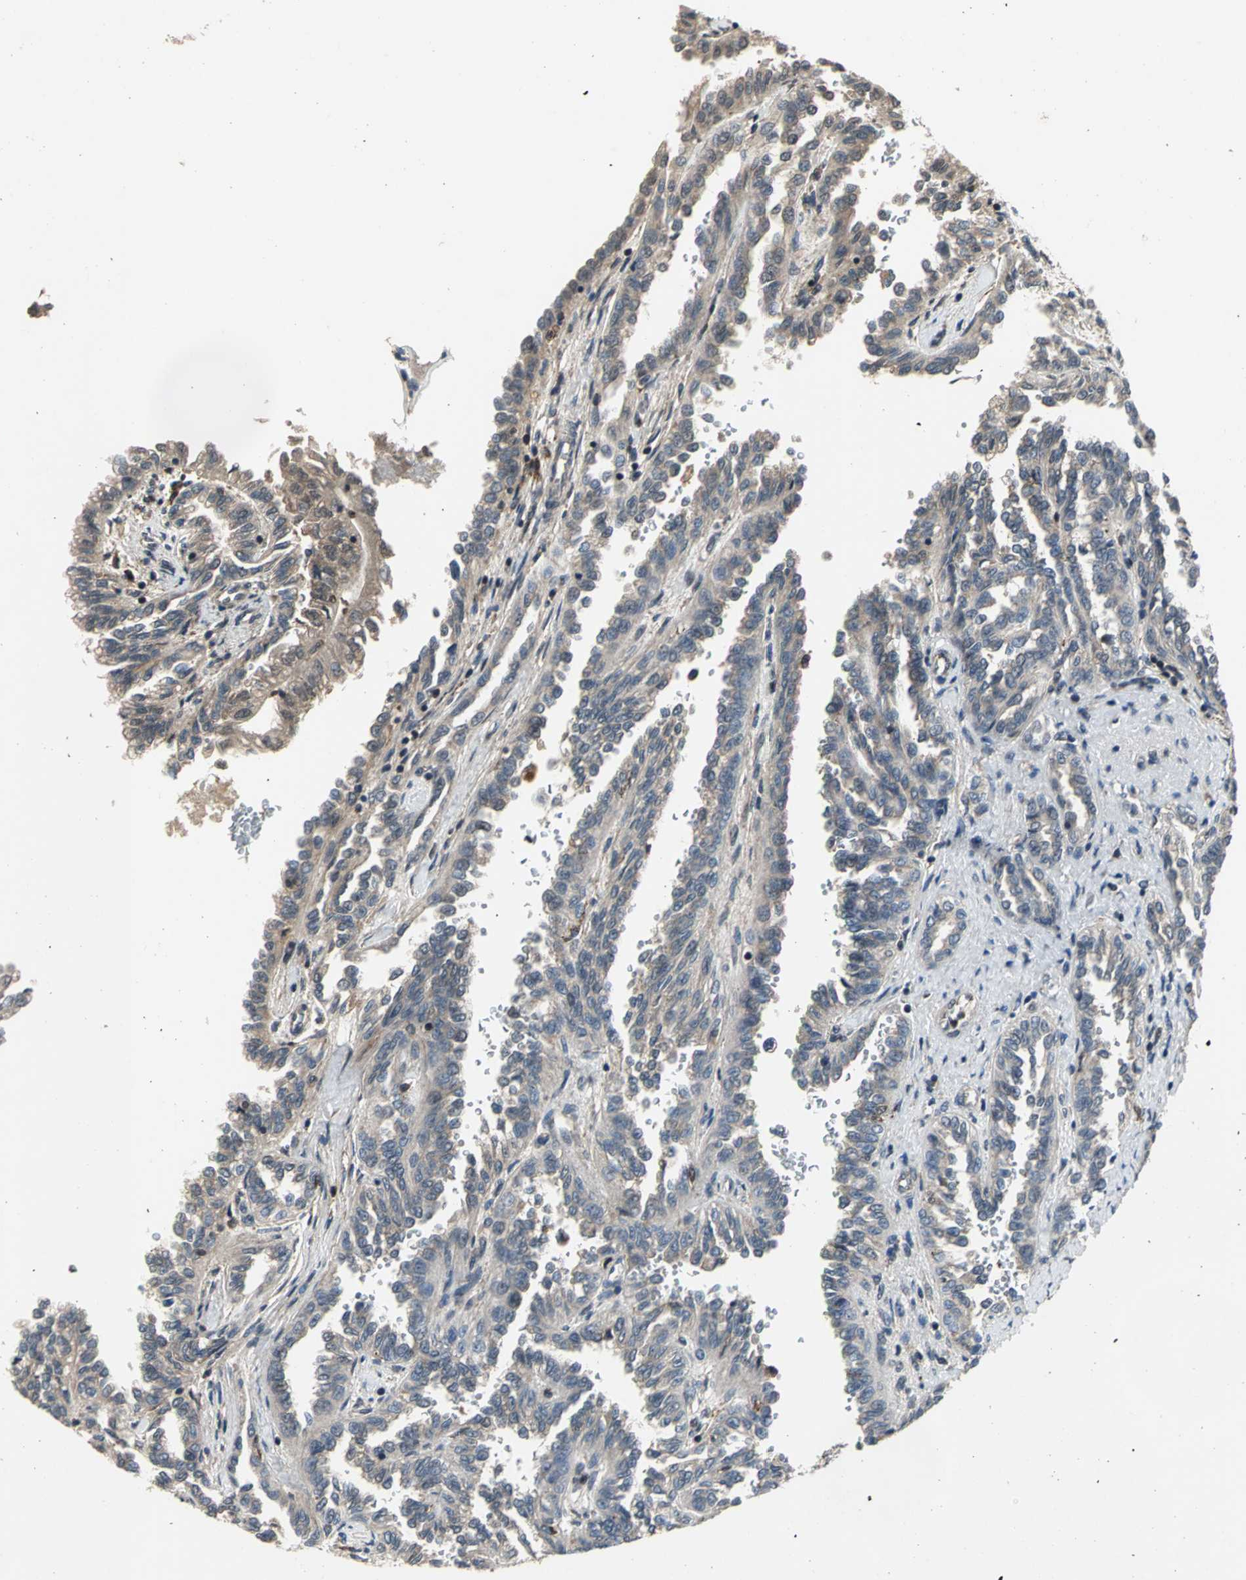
{"staining": {"intensity": "weak", "quantity": "<25%", "location": "cytoplasmic/membranous"}, "tissue": "renal cancer", "cell_type": "Tumor cells", "image_type": "cancer", "snomed": [{"axis": "morphology", "description": "Inflammation, NOS"}, {"axis": "morphology", "description": "Adenocarcinoma, NOS"}, {"axis": "topography", "description": "Kidney"}], "caption": "High power microscopy histopathology image of an IHC photomicrograph of renal cancer, revealing no significant positivity in tumor cells.", "gene": "EIF2B2", "patient": {"sex": "male", "age": 68}}